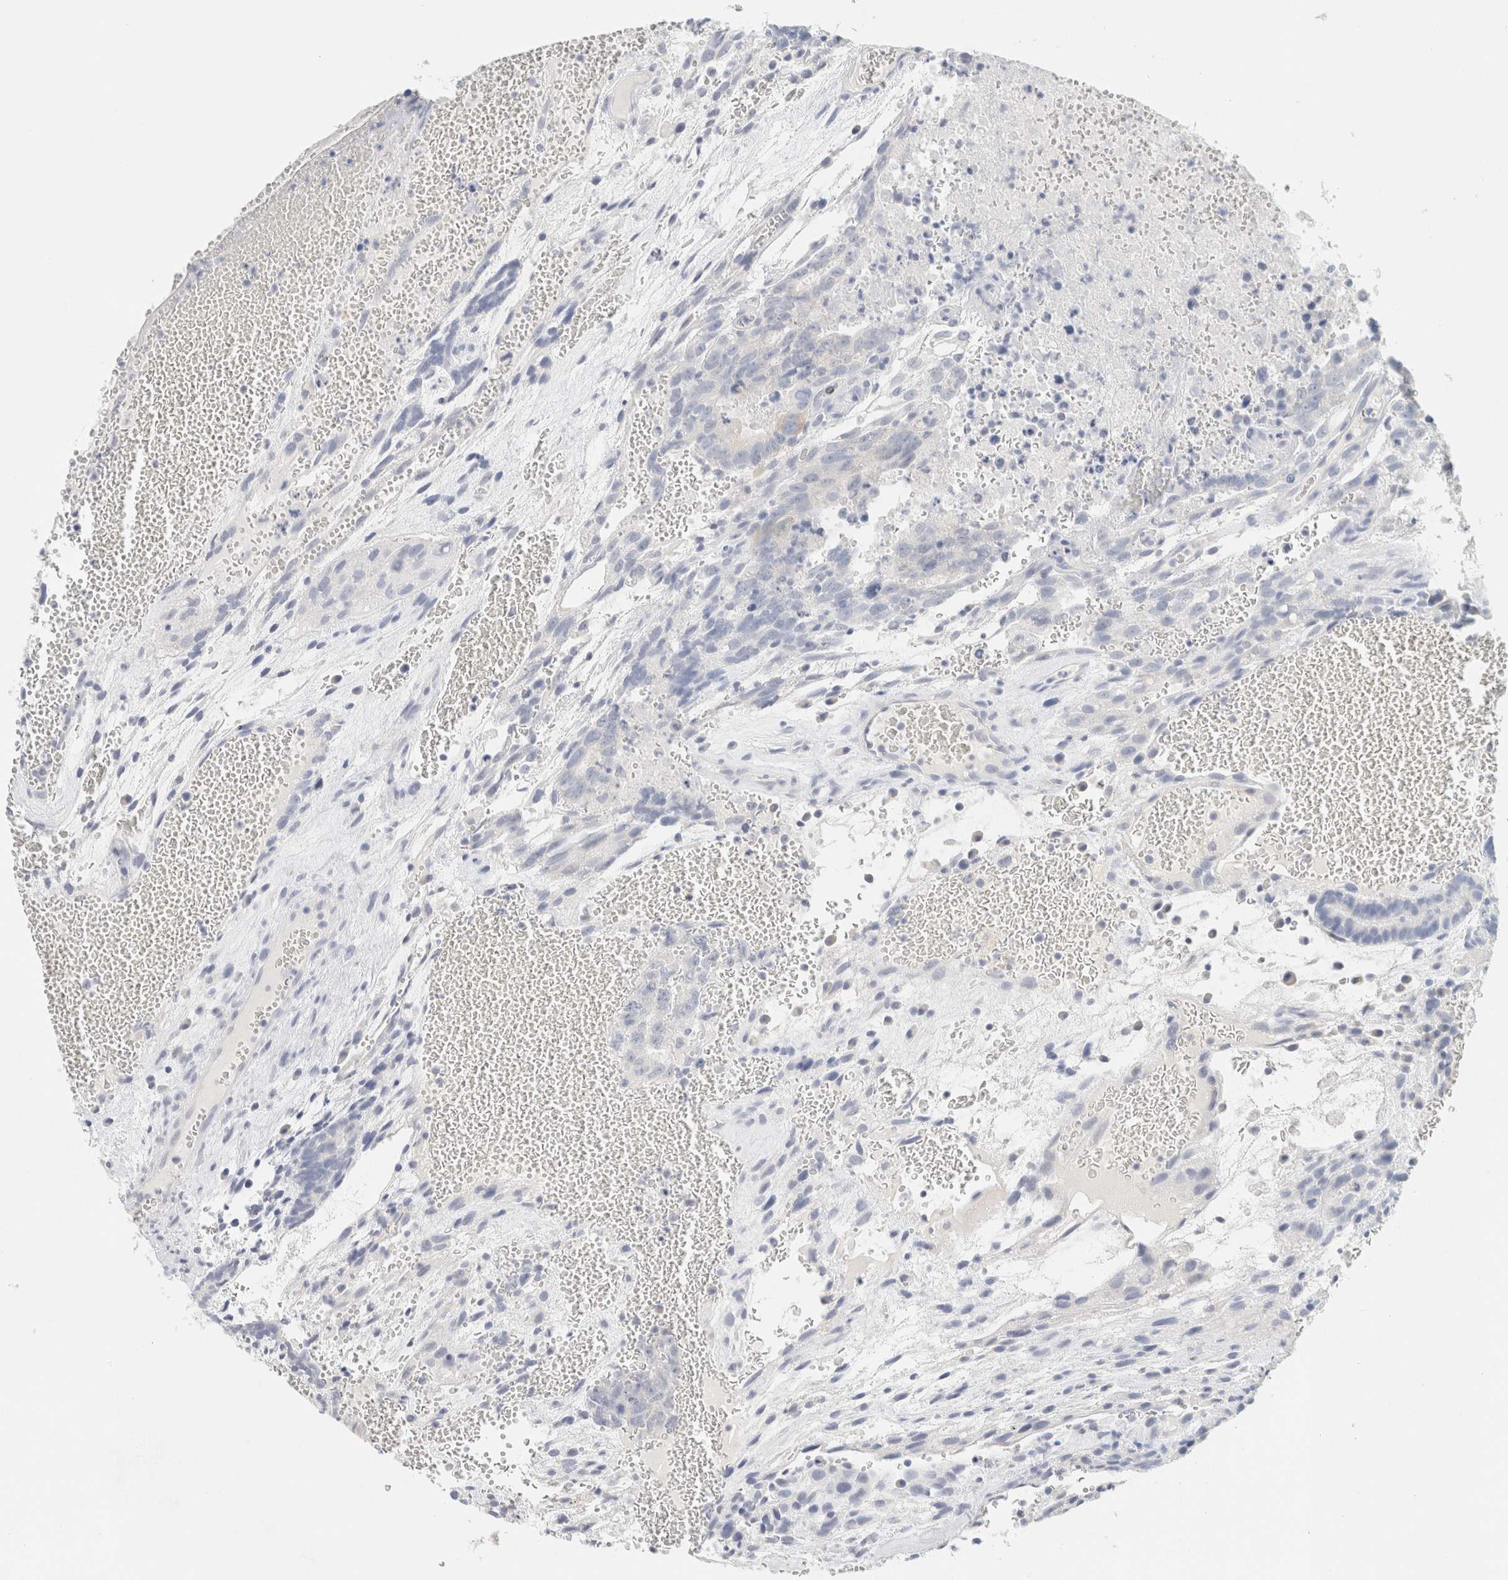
{"staining": {"intensity": "negative", "quantity": "none", "location": "none"}, "tissue": "testis cancer", "cell_type": "Tumor cells", "image_type": "cancer", "snomed": [{"axis": "morphology", "description": "Seminoma, NOS"}, {"axis": "morphology", "description": "Carcinoma, Embryonal, NOS"}, {"axis": "topography", "description": "Testis"}], "caption": "The histopathology image demonstrates no significant expression in tumor cells of testis cancer (embryonal carcinoma).", "gene": "NEFM", "patient": {"sex": "male", "age": 52}}